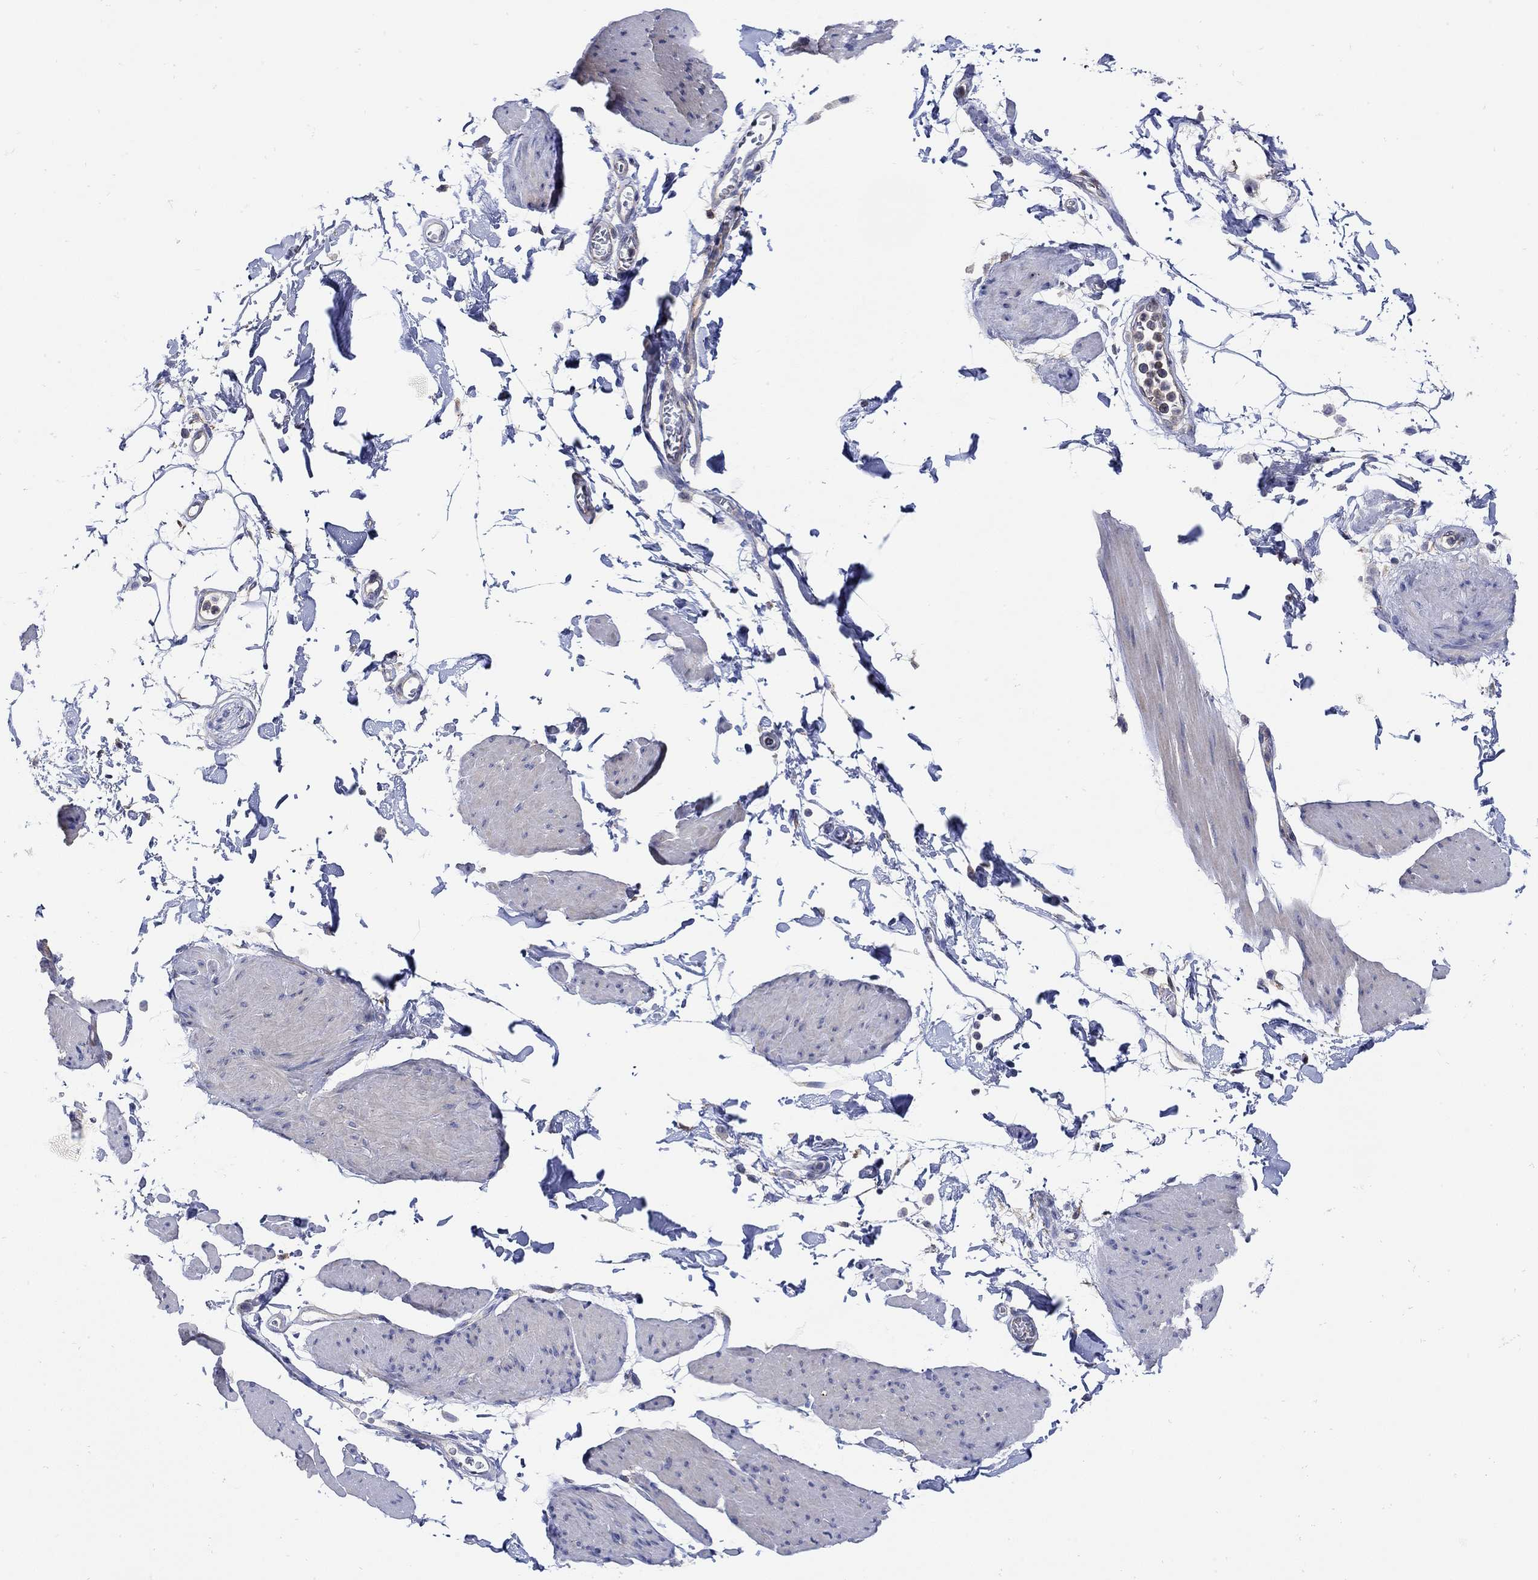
{"staining": {"intensity": "weak", "quantity": "<25%", "location": "cytoplasmic/membranous"}, "tissue": "smooth muscle", "cell_type": "Smooth muscle cells", "image_type": "normal", "snomed": [{"axis": "morphology", "description": "Normal tissue, NOS"}, {"axis": "topography", "description": "Adipose tissue"}, {"axis": "topography", "description": "Smooth muscle"}, {"axis": "topography", "description": "Peripheral nerve tissue"}], "caption": "Immunohistochemistry of benign human smooth muscle exhibits no staining in smooth muscle cells.", "gene": "TEKT3", "patient": {"sex": "male", "age": 83}}